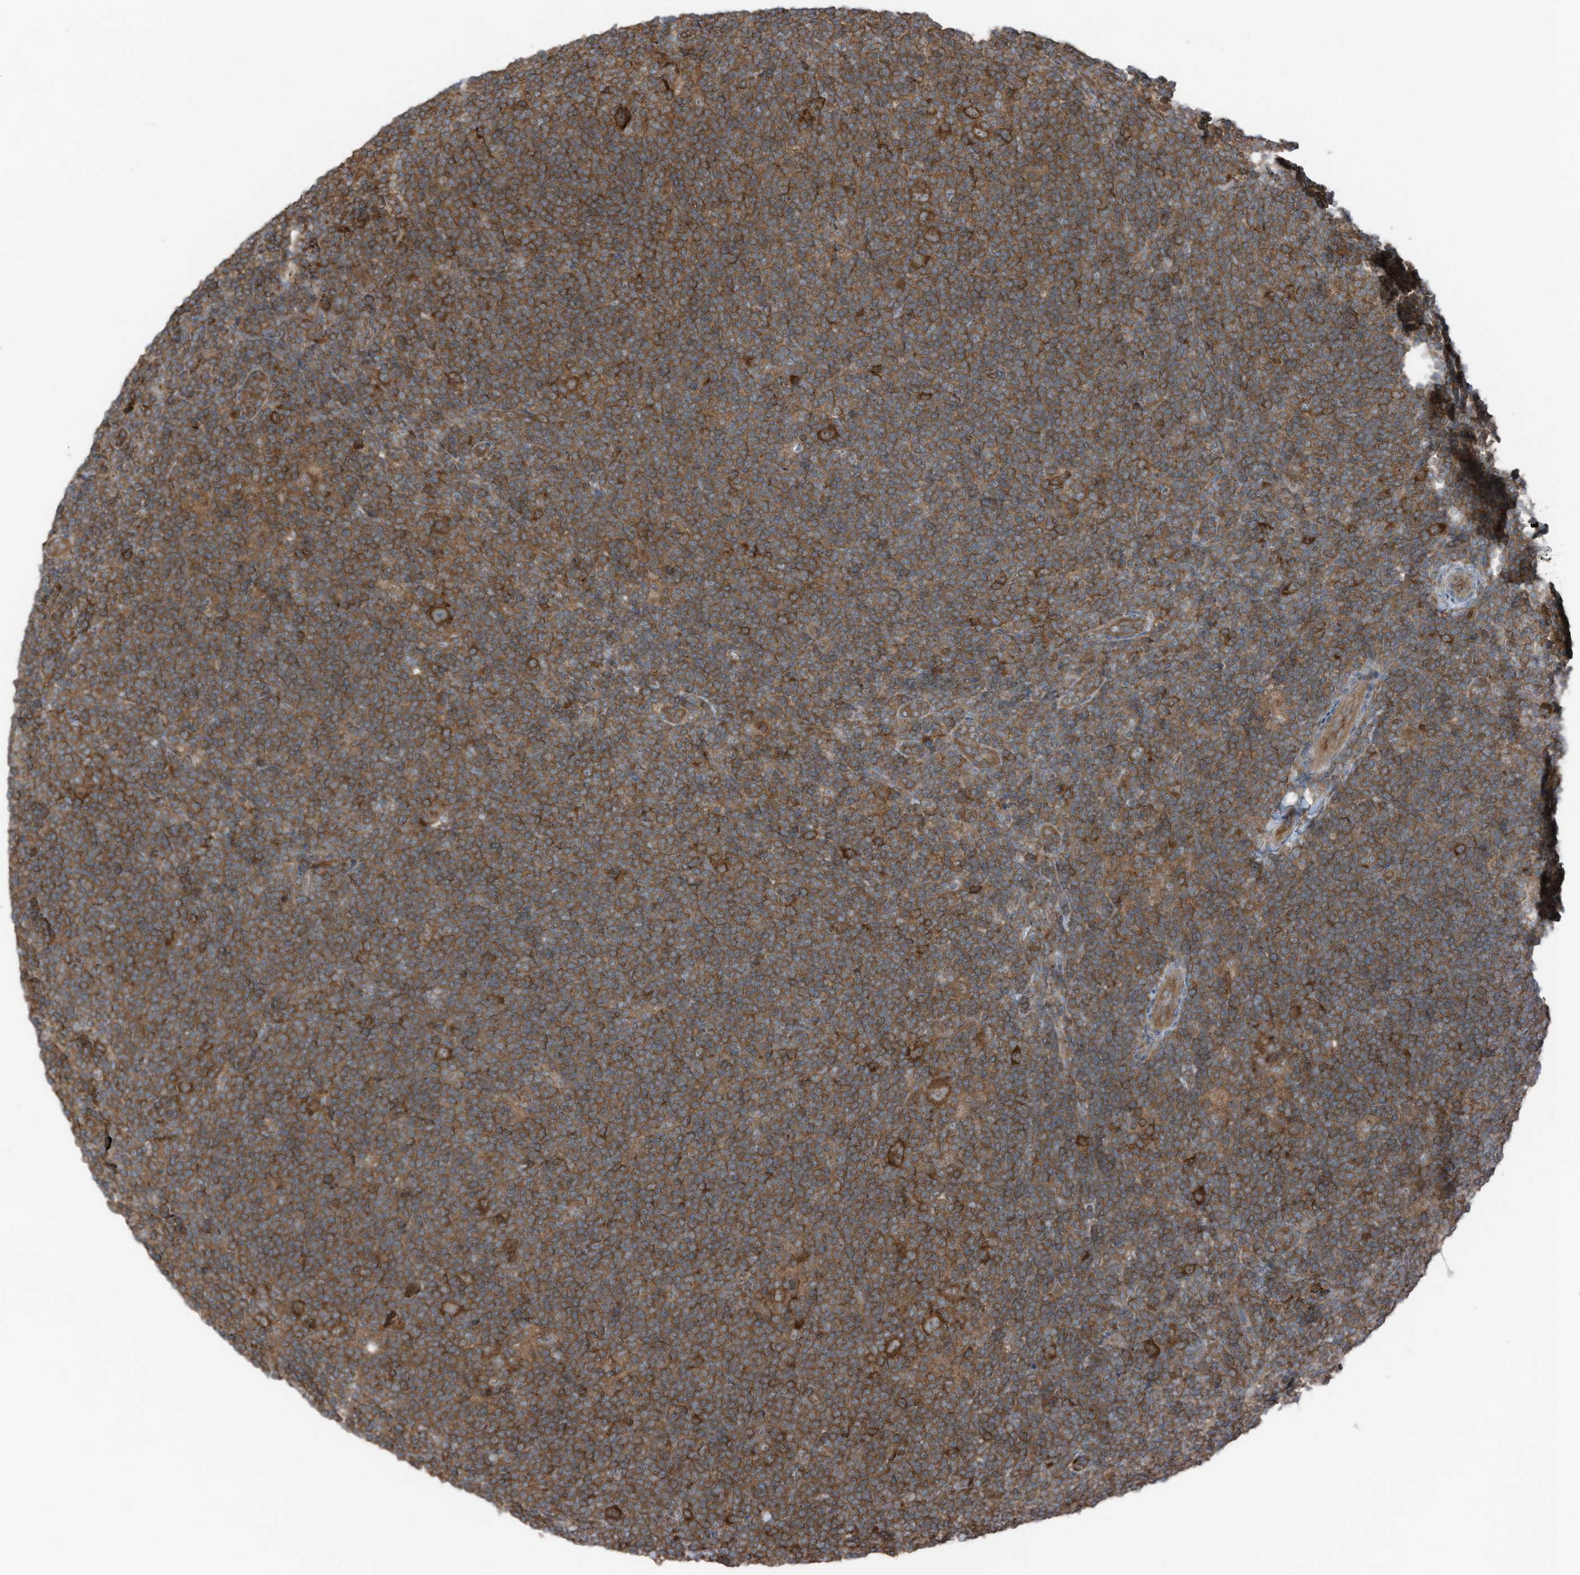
{"staining": {"intensity": "strong", "quantity": ">75%", "location": "cytoplasmic/membranous"}, "tissue": "lymphoma", "cell_type": "Tumor cells", "image_type": "cancer", "snomed": [{"axis": "morphology", "description": "Hodgkin's disease, NOS"}, {"axis": "topography", "description": "Lymph node"}], "caption": "Protein expression analysis of Hodgkin's disease displays strong cytoplasmic/membranous expression in approximately >75% of tumor cells. (DAB (3,3'-diaminobenzidine) IHC, brown staining for protein, blue staining for nuclei).", "gene": "TXNDC9", "patient": {"sex": "female", "age": 57}}